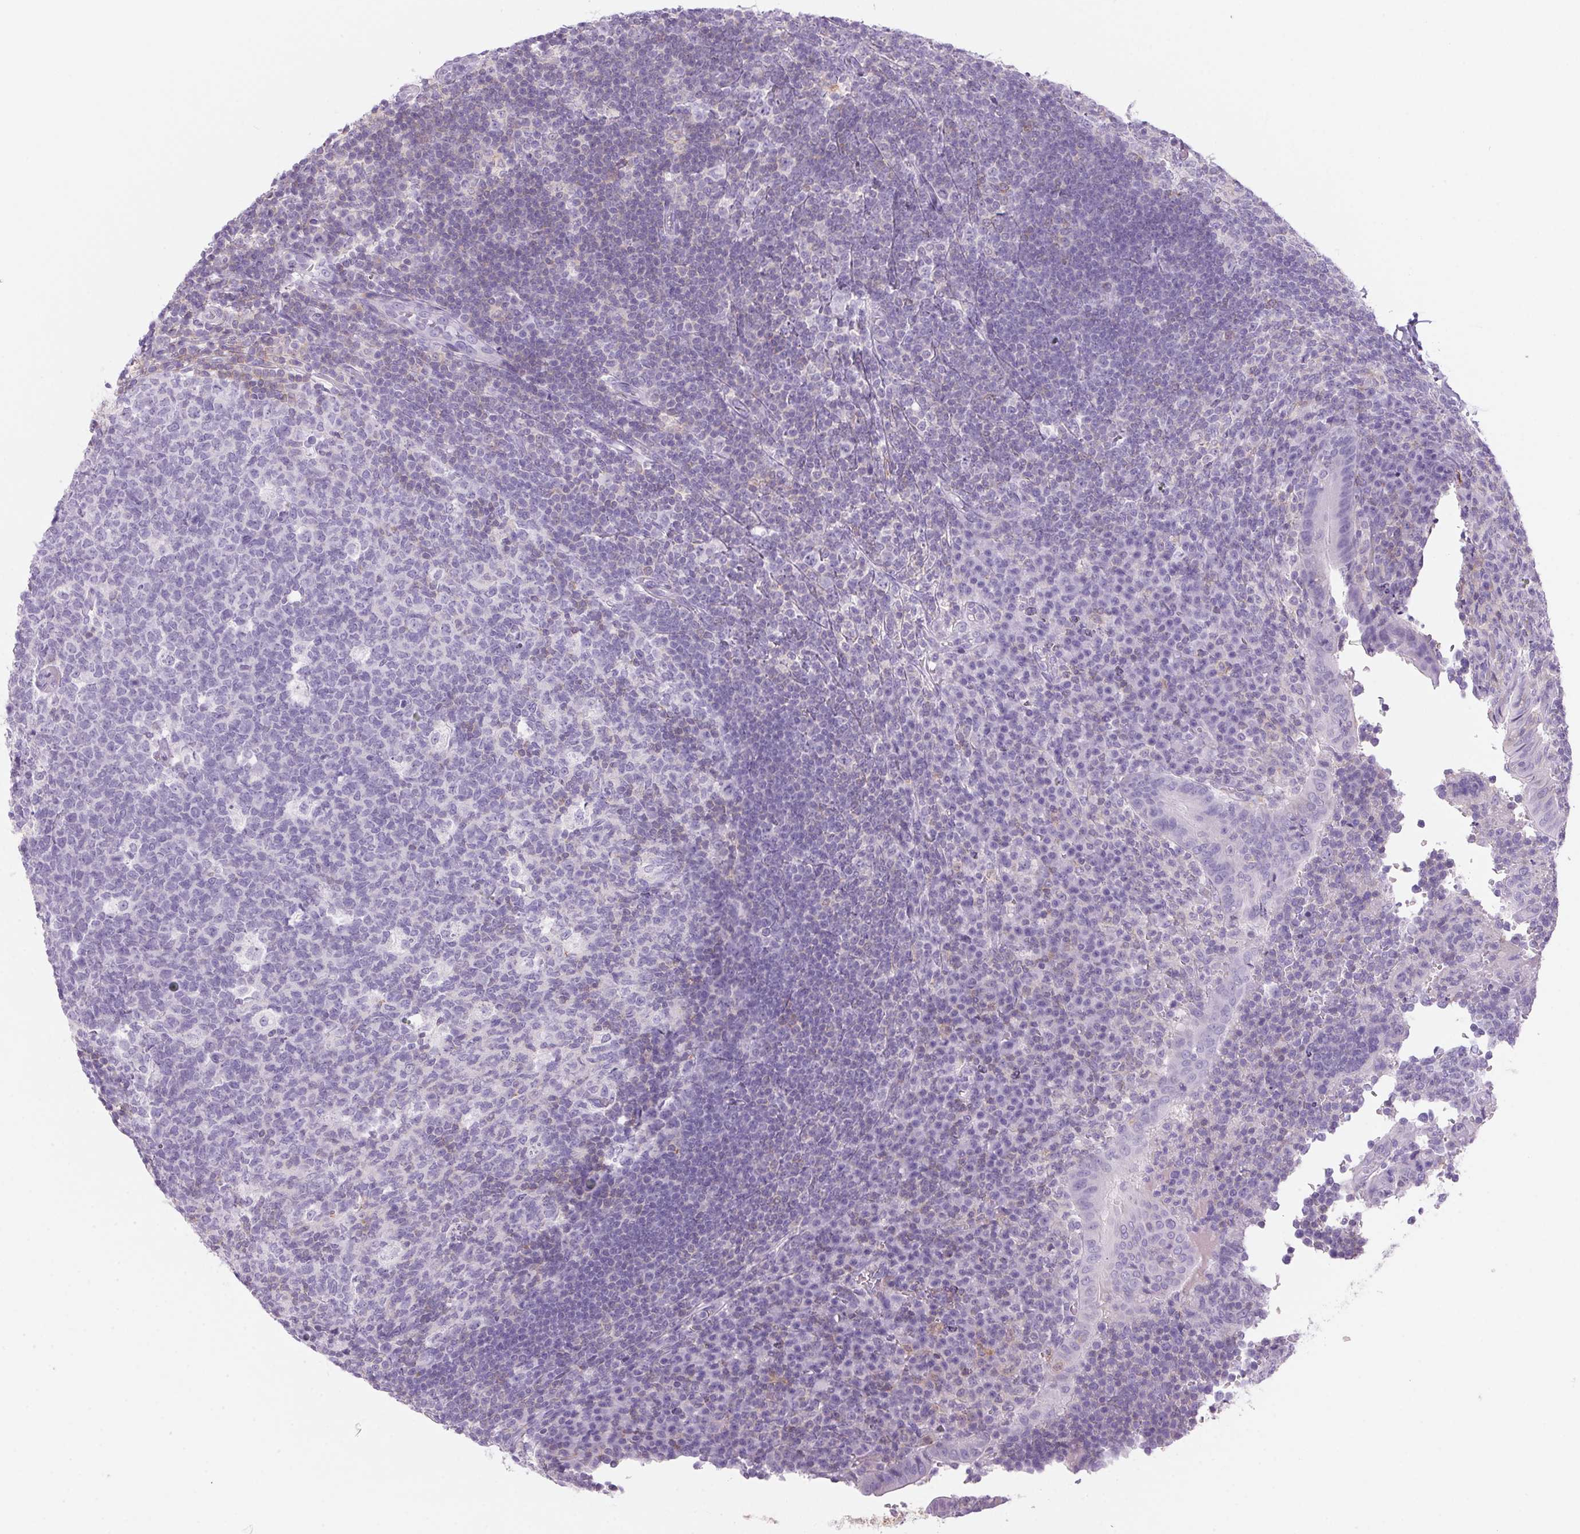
{"staining": {"intensity": "negative", "quantity": "none", "location": "none"}, "tissue": "appendix", "cell_type": "Glandular cells", "image_type": "normal", "snomed": [{"axis": "morphology", "description": "Normal tissue, NOS"}, {"axis": "topography", "description": "Appendix"}], "caption": "Micrograph shows no protein expression in glandular cells of unremarkable appendix.", "gene": "S100A2", "patient": {"sex": "male", "age": 18}}